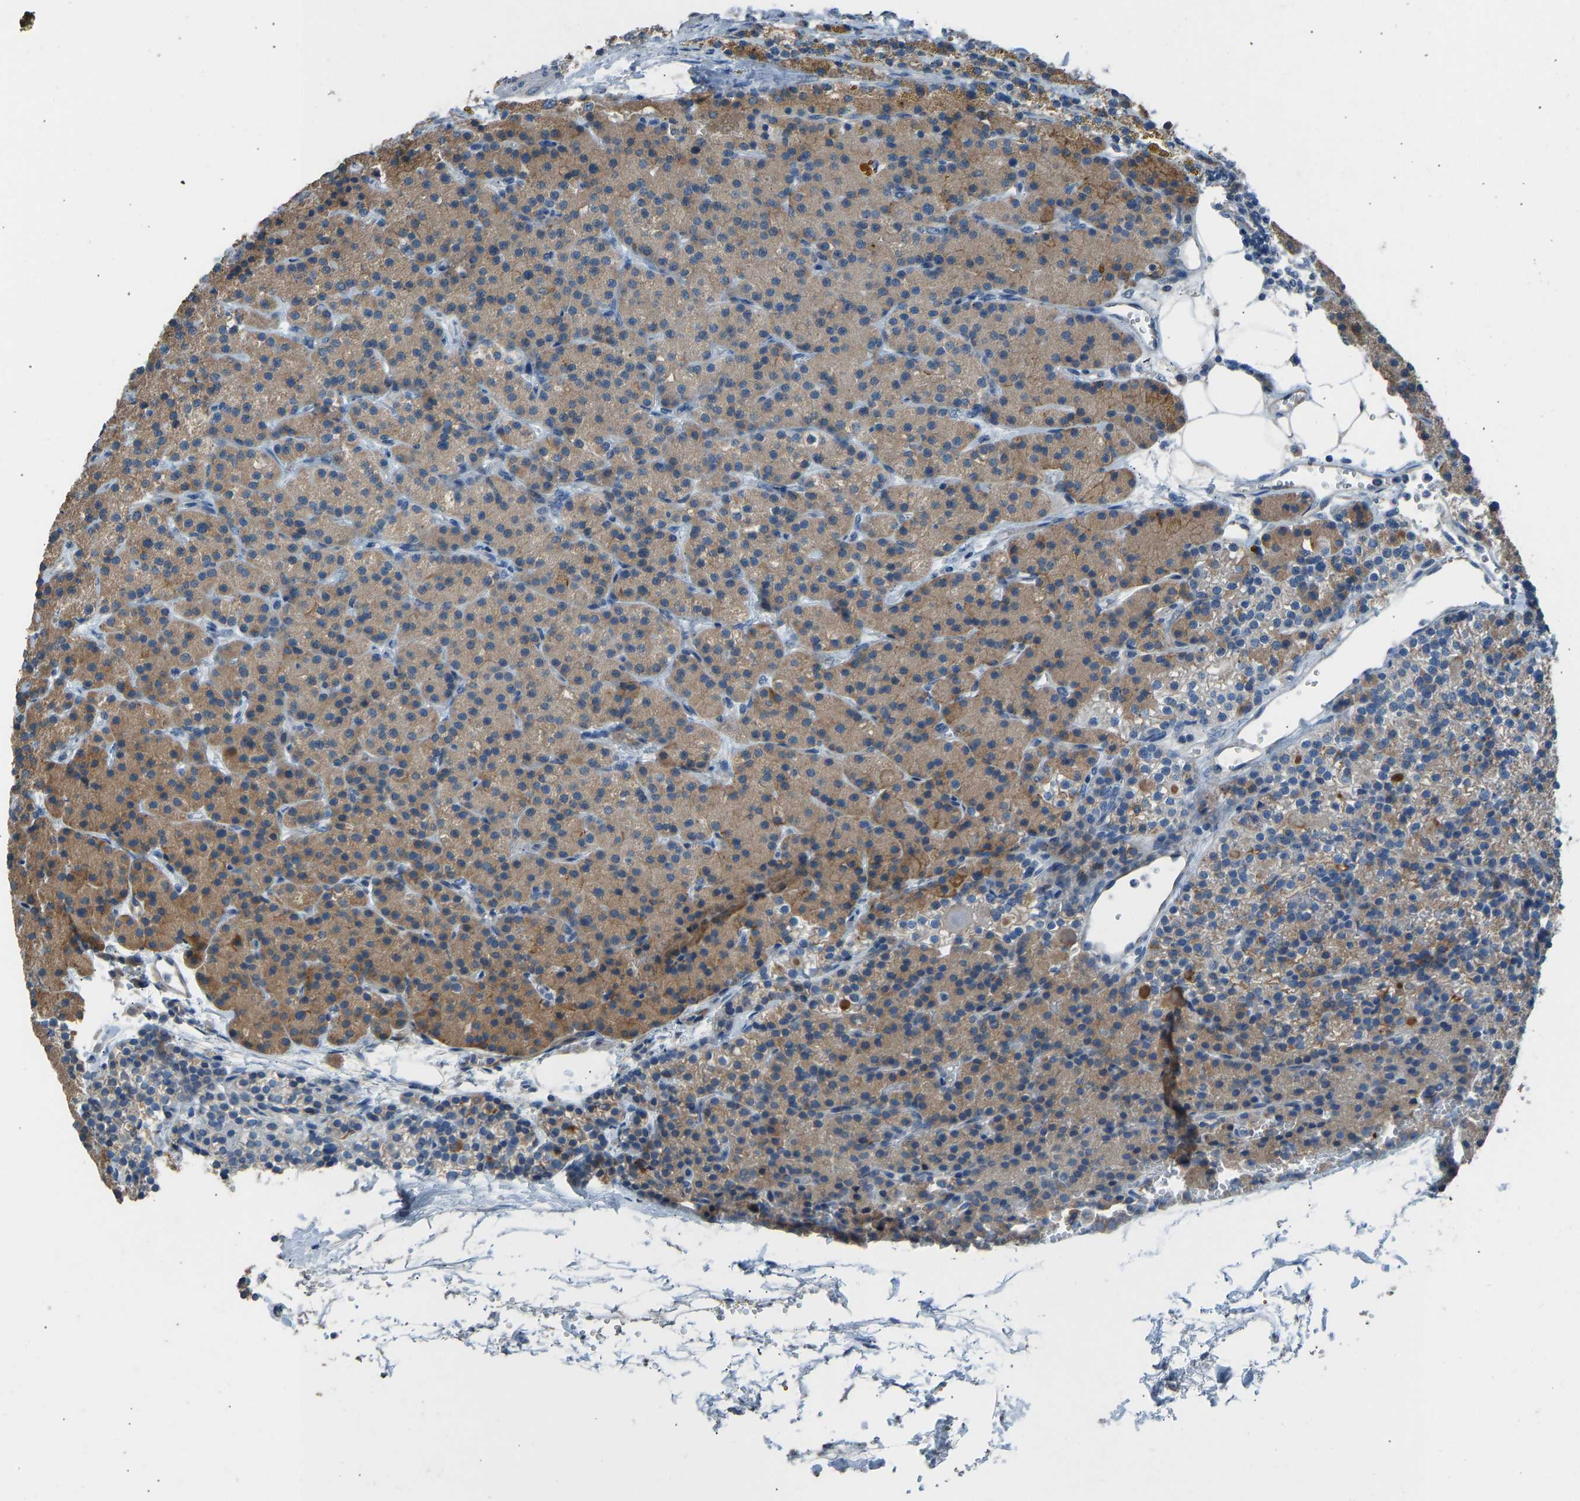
{"staining": {"intensity": "moderate", "quantity": ">75%", "location": "cytoplasmic/membranous"}, "tissue": "parathyroid gland", "cell_type": "Glandular cells", "image_type": "normal", "snomed": [{"axis": "morphology", "description": "Normal tissue, NOS"}, {"axis": "morphology", "description": "Adenoma, NOS"}, {"axis": "topography", "description": "Parathyroid gland"}], "caption": "This micrograph shows IHC staining of benign parathyroid gland, with medium moderate cytoplasmic/membranous staining in about >75% of glandular cells.", "gene": "TGFBR3", "patient": {"sex": "male", "age": 75}}